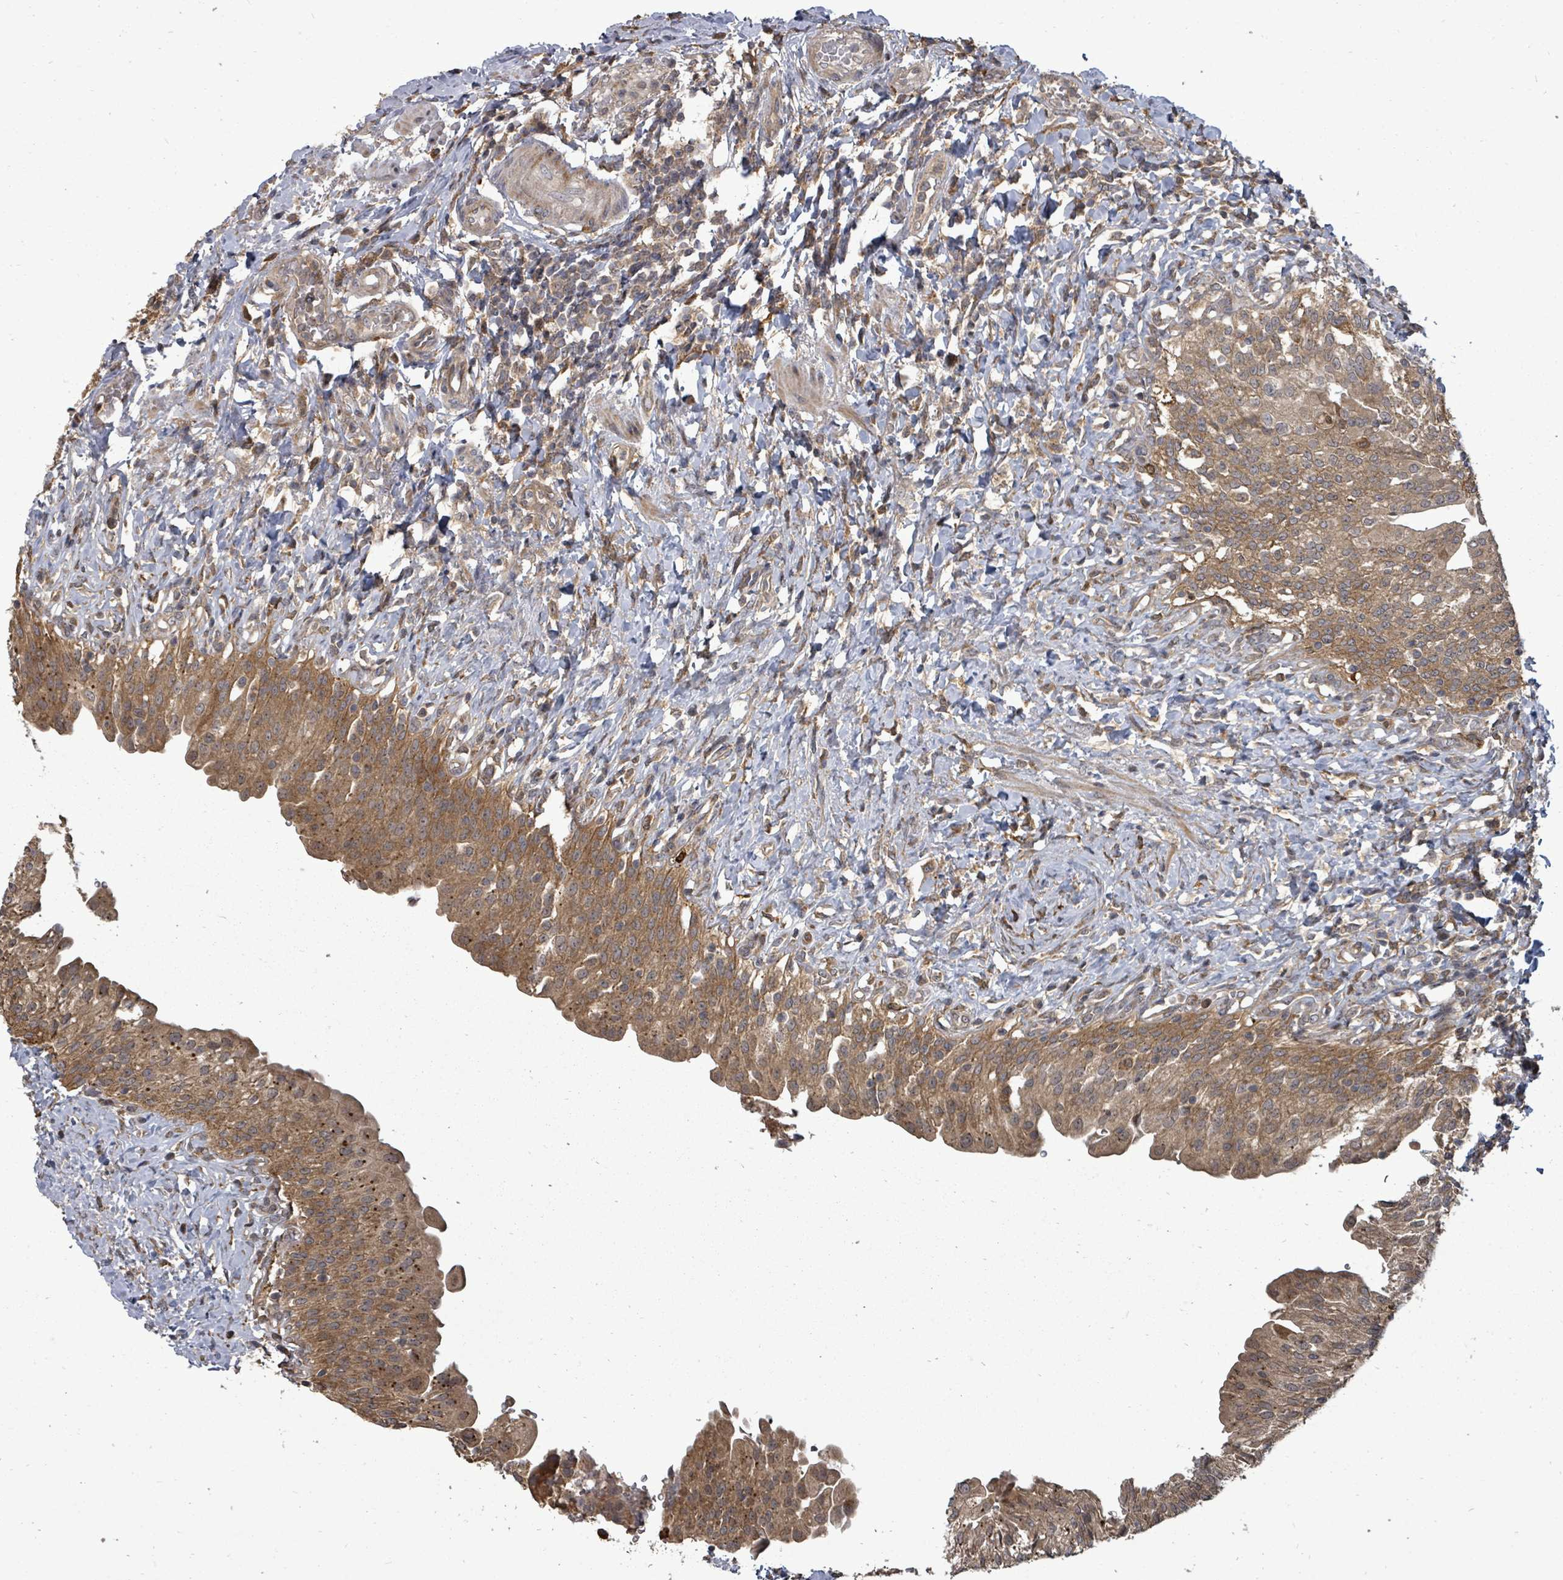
{"staining": {"intensity": "moderate", "quantity": ">75%", "location": "cytoplasmic/membranous"}, "tissue": "urinary bladder", "cell_type": "Urothelial cells", "image_type": "normal", "snomed": [{"axis": "morphology", "description": "Normal tissue, NOS"}, {"axis": "morphology", "description": "Inflammation, NOS"}, {"axis": "topography", "description": "Urinary bladder"}], "caption": "Urothelial cells display medium levels of moderate cytoplasmic/membranous positivity in approximately >75% of cells in unremarkable urinary bladder.", "gene": "EIF3CL", "patient": {"sex": "male", "age": 64}}